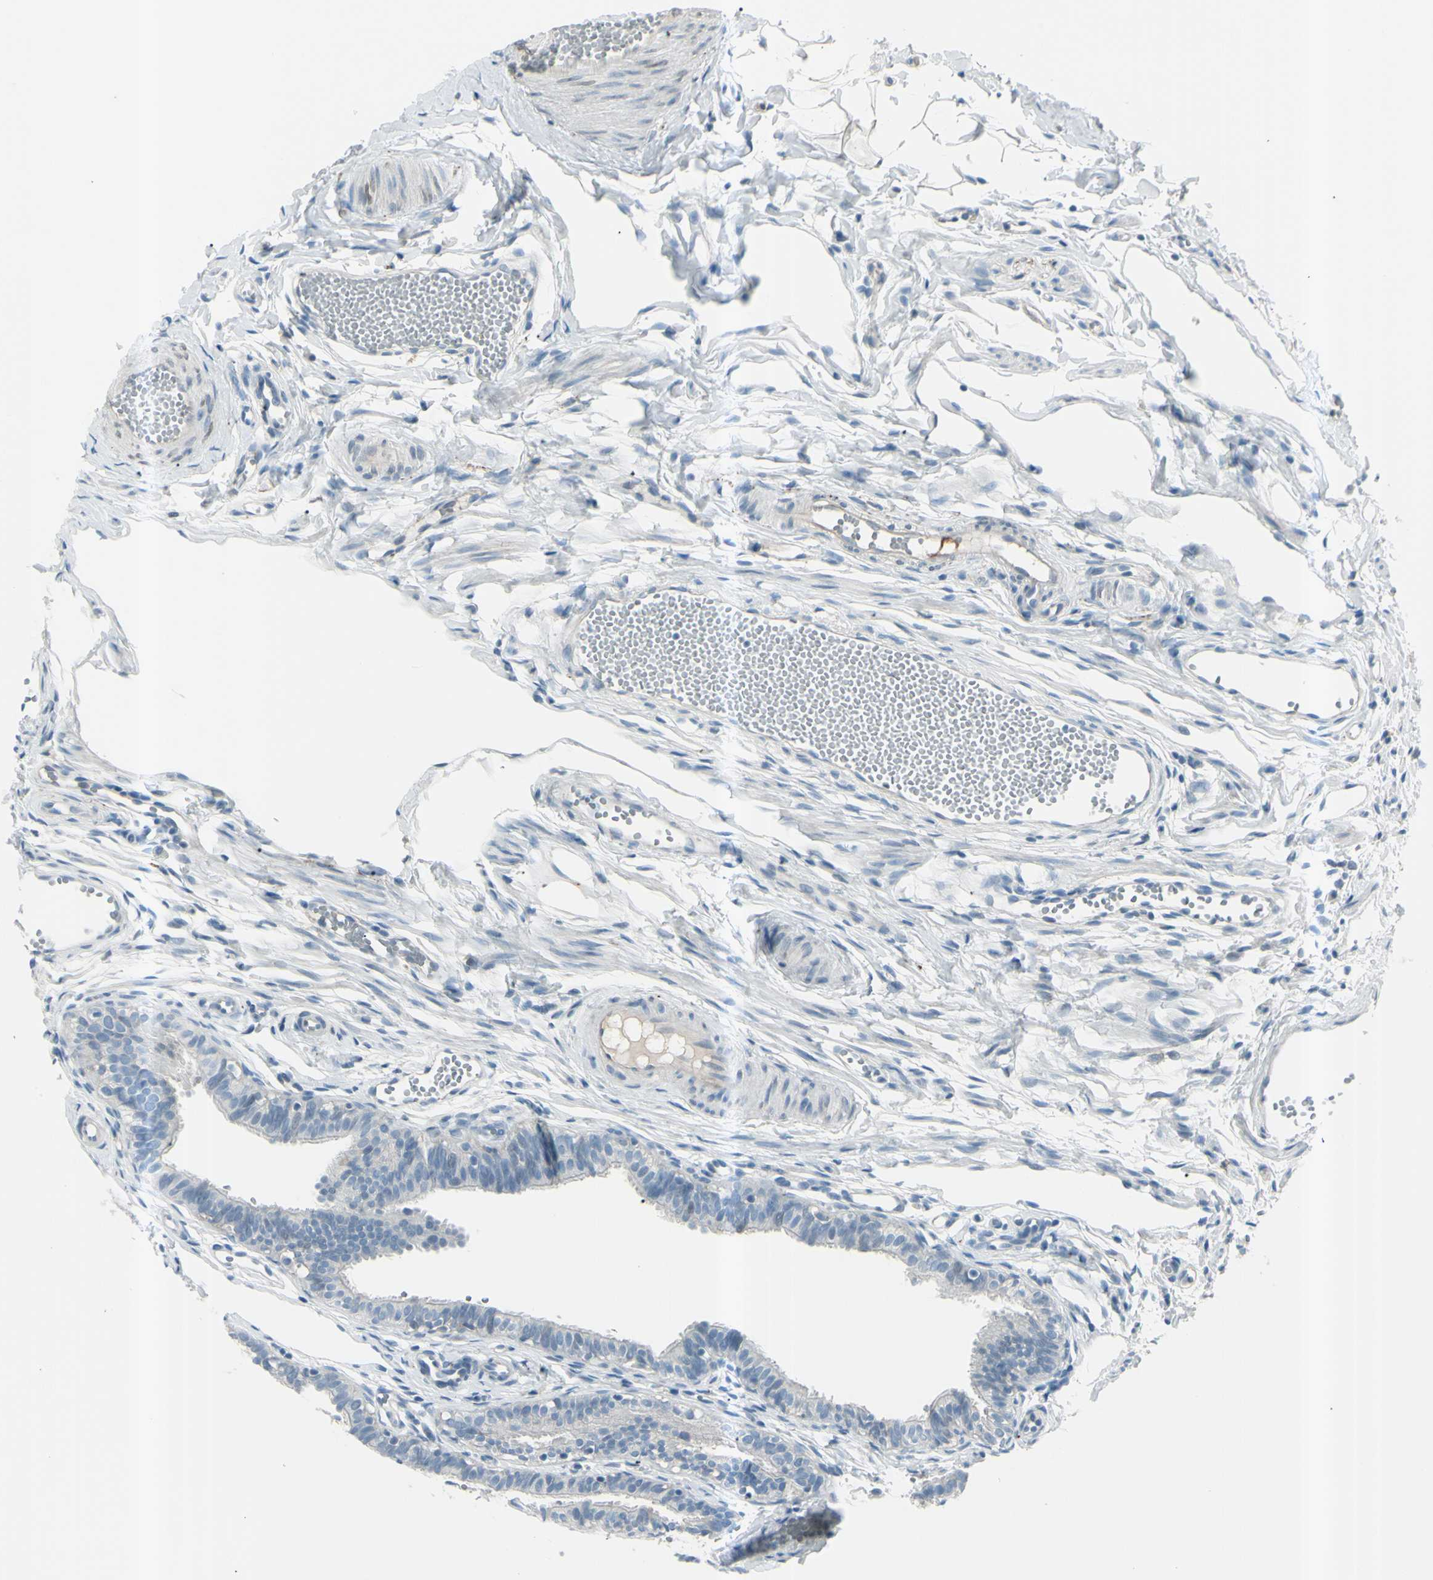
{"staining": {"intensity": "negative", "quantity": "none", "location": "none"}, "tissue": "fallopian tube", "cell_type": "Glandular cells", "image_type": "normal", "snomed": [{"axis": "morphology", "description": "Normal tissue, NOS"}, {"axis": "topography", "description": "Fallopian tube"}, {"axis": "topography", "description": "Placenta"}], "caption": "High power microscopy micrograph of an immunohistochemistry photomicrograph of unremarkable fallopian tube, revealing no significant positivity in glandular cells.", "gene": "GPR34", "patient": {"sex": "female", "age": 34}}